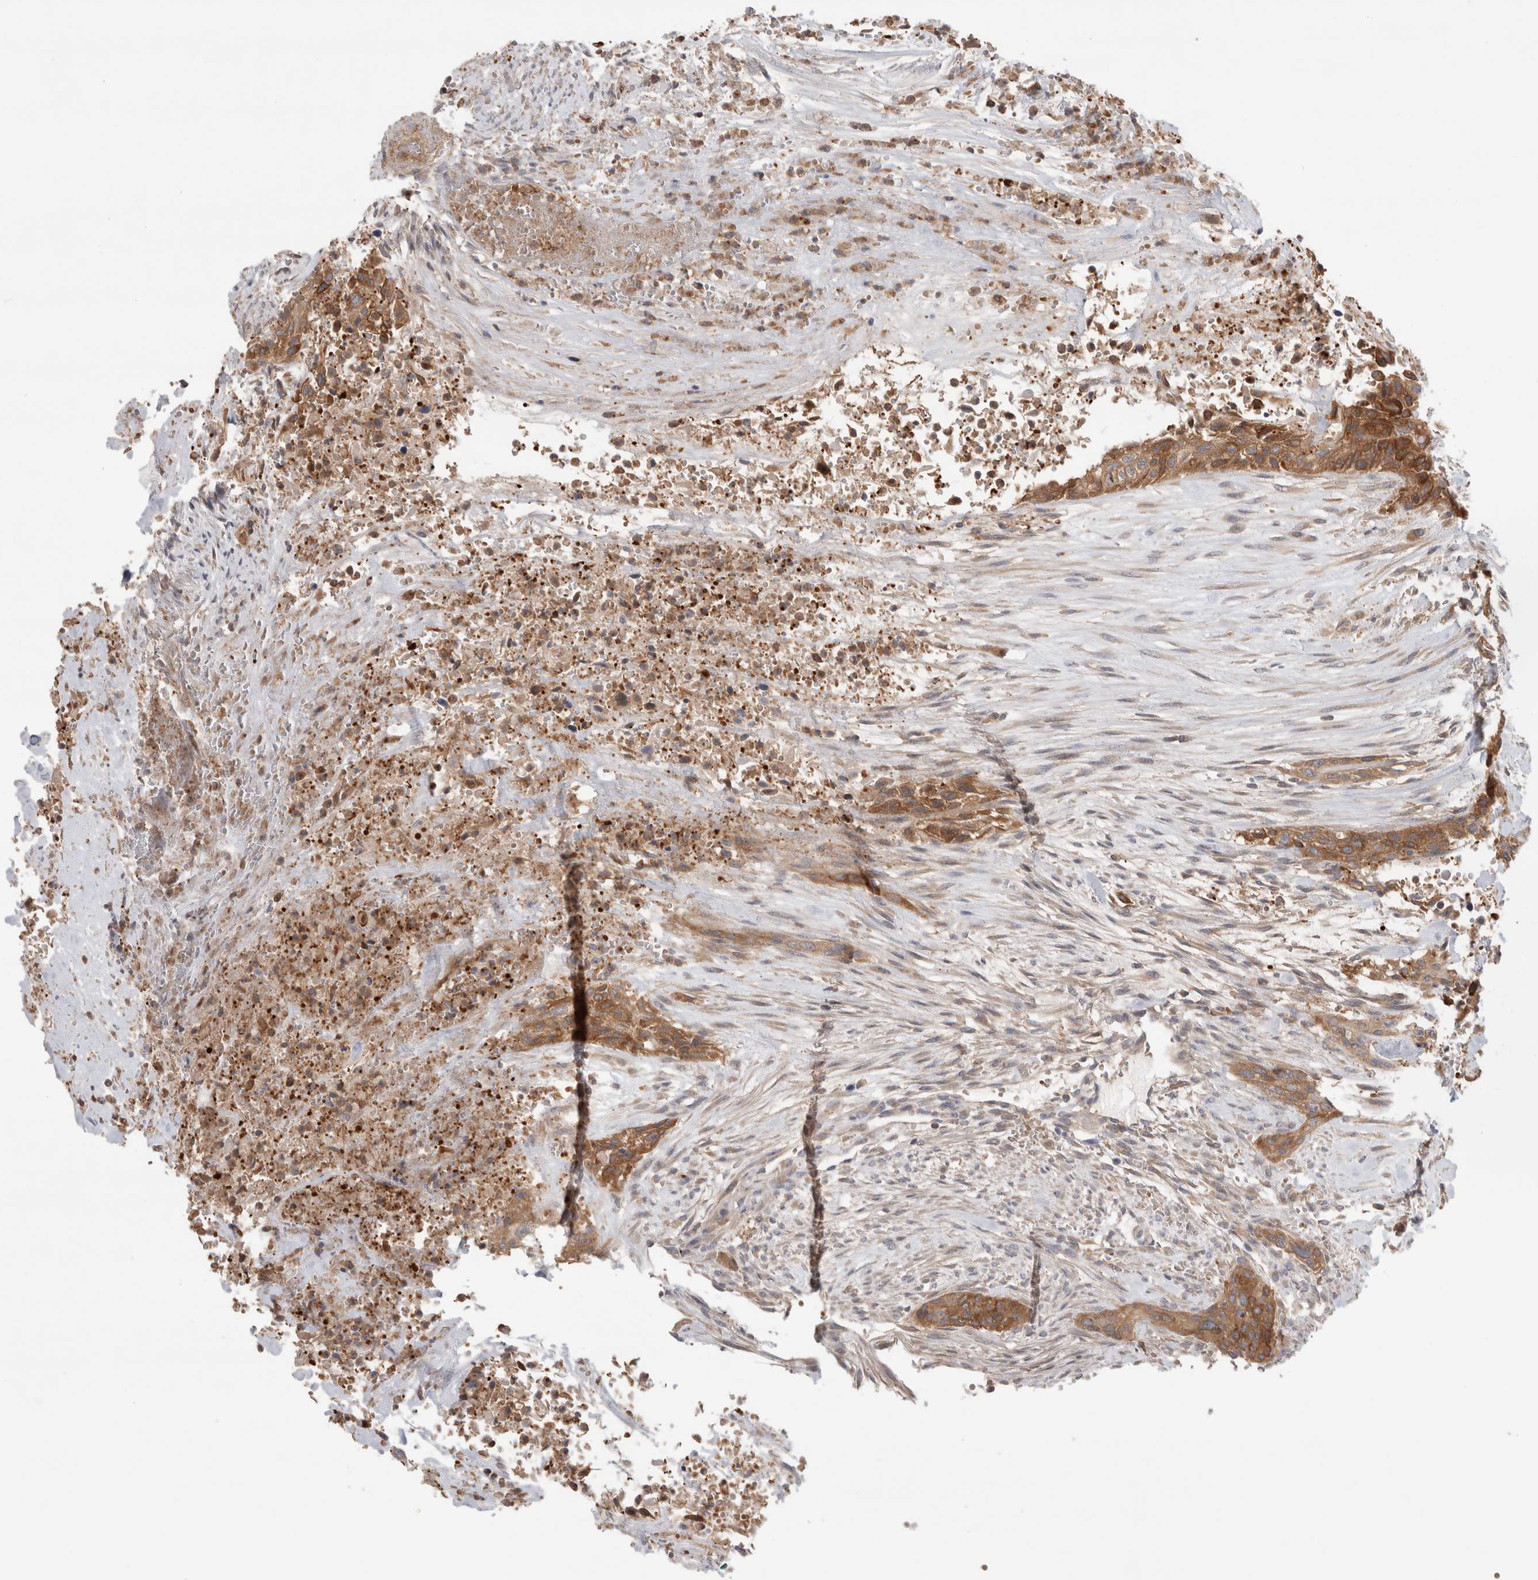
{"staining": {"intensity": "strong", "quantity": ">75%", "location": "cytoplasmic/membranous"}, "tissue": "urothelial cancer", "cell_type": "Tumor cells", "image_type": "cancer", "snomed": [{"axis": "morphology", "description": "Urothelial carcinoma, High grade"}, {"axis": "topography", "description": "Urinary bladder"}], "caption": "A photomicrograph showing strong cytoplasmic/membranous positivity in approximately >75% of tumor cells in urothelial cancer, as visualized by brown immunohistochemical staining.", "gene": "KLHL14", "patient": {"sex": "male", "age": 35}}